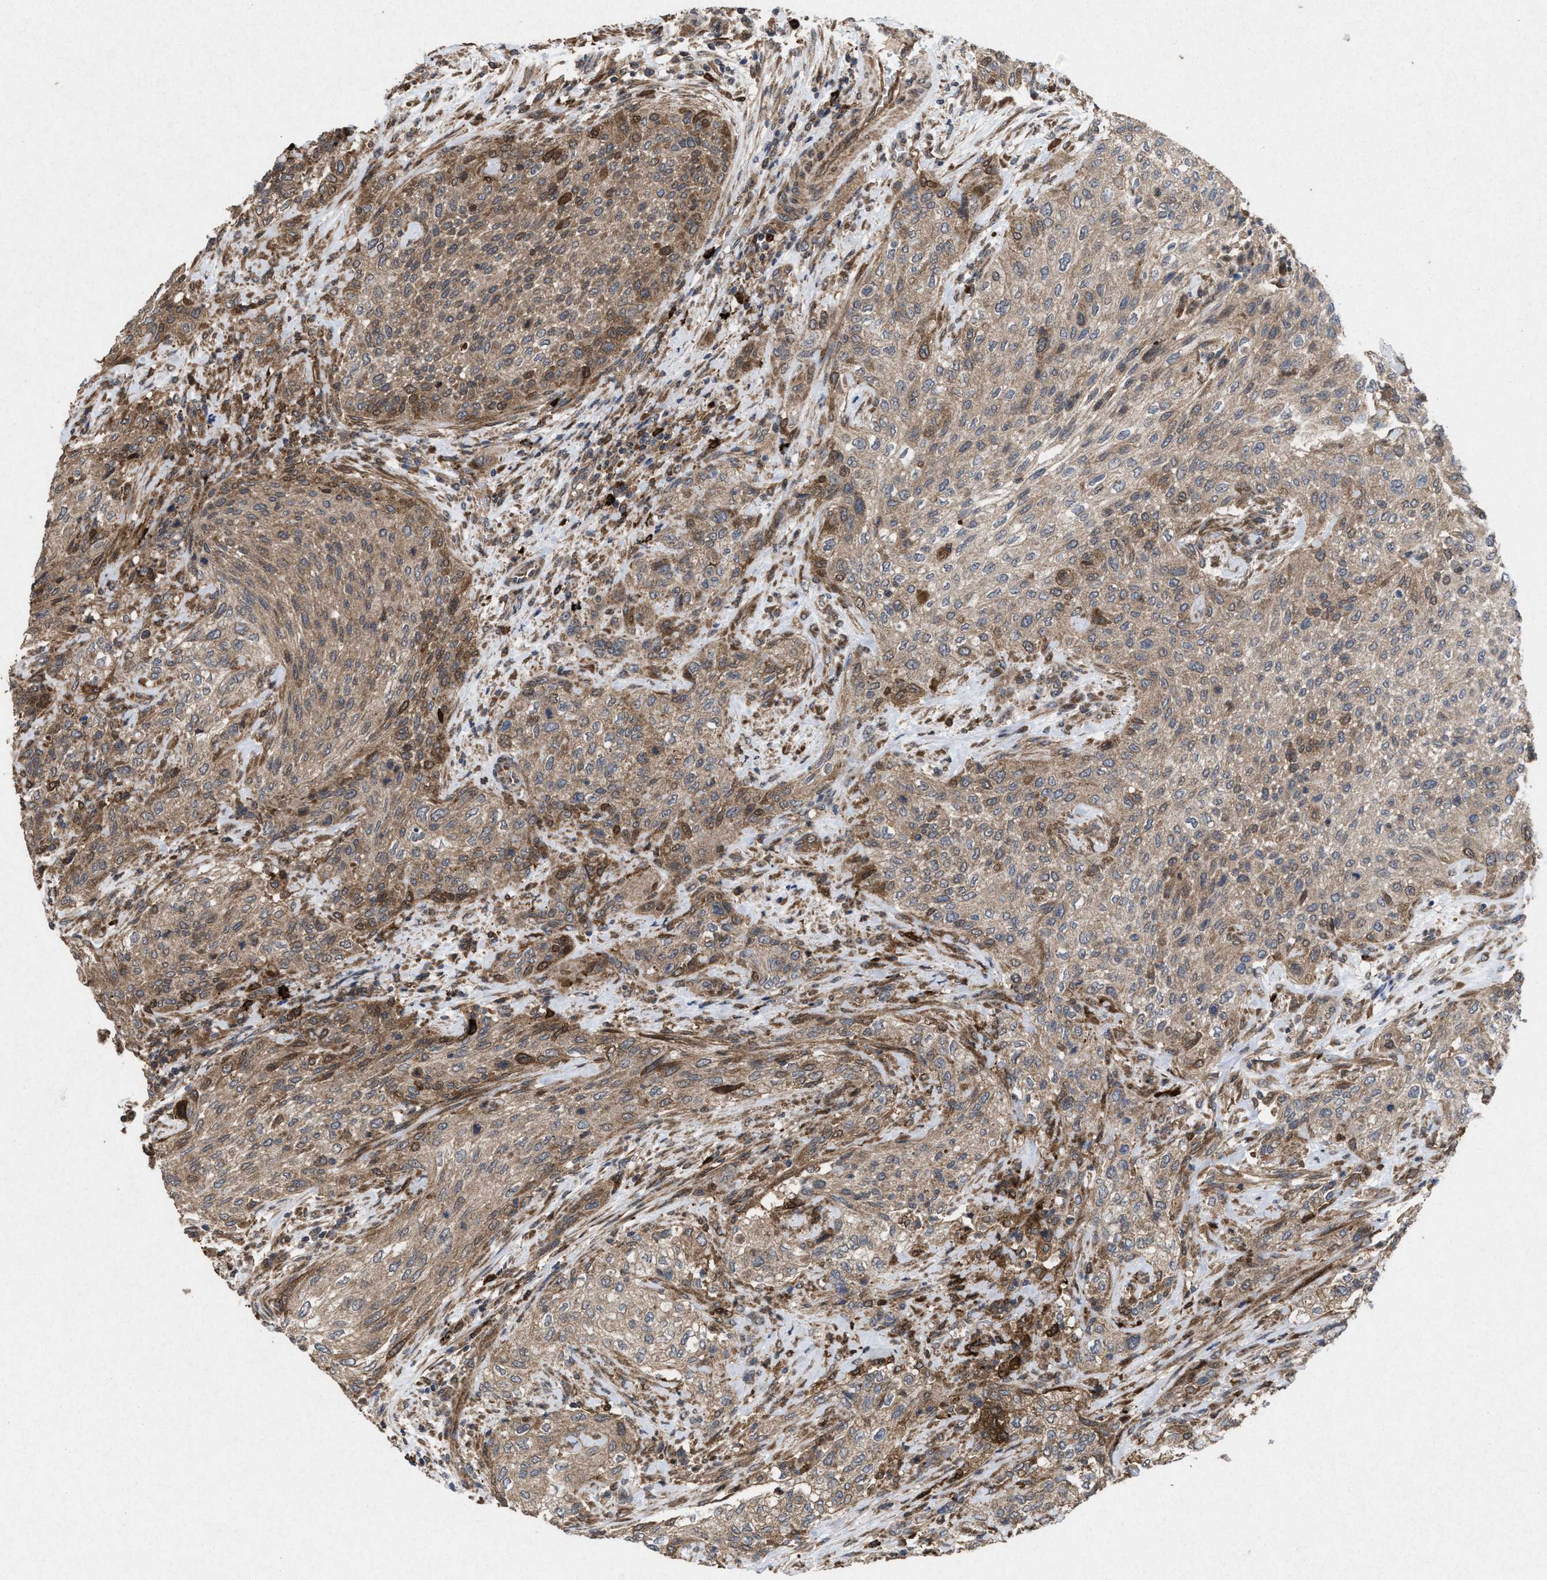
{"staining": {"intensity": "strong", "quantity": "25%-75%", "location": "cytoplasmic/membranous"}, "tissue": "urothelial cancer", "cell_type": "Tumor cells", "image_type": "cancer", "snomed": [{"axis": "morphology", "description": "Urothelial carcinoma, Low grade"}, {"axis": "morphology", "description": "Urothelial carcinoma, High grade"}, {"axis": "topography", "description": "Urinary bladder"}], "caption": "Human urothelial cancer stained with a brown dye exhibits strong cytoplasmic/membranous positive positivity in about 25%-75% of tumor cells.", "gene": "MSI2", "patient": {"sex": "male", "age": 35}}